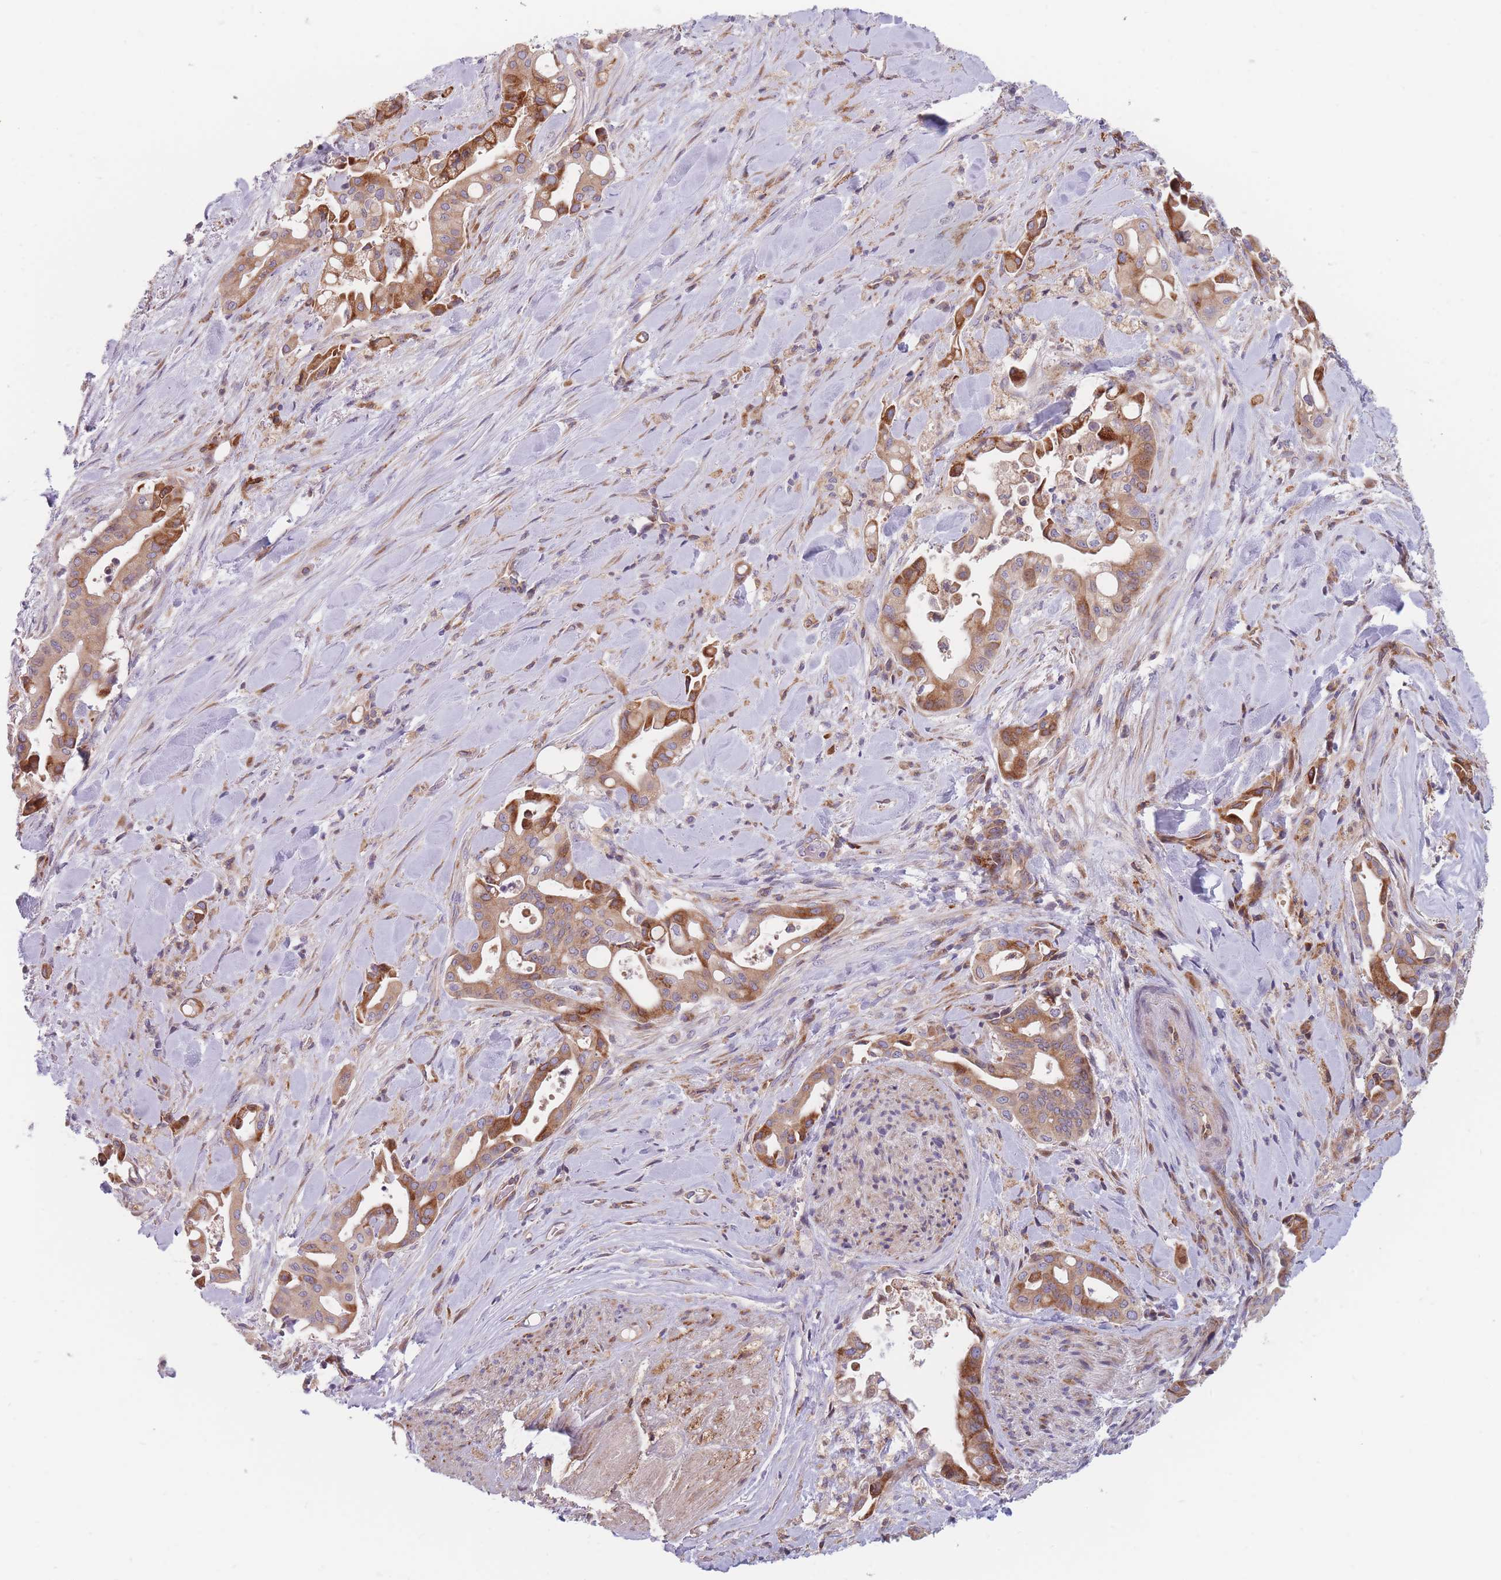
{"staining": {"intensity": "moderate", "quantity": ">75%", "location": "cytoplasmic/membranous"}, "tissue": "liver cancer", "cell_type": "Tumor cells", "image_type": "cancer", "snomed": [{"axis": "morphology", "description": "Cholangiocarcinoma"}, {"axis": "topography", "description": "Liver"}], "caption": "Liver cancer stained with a brown dye demonstrates moderate cytoplasmic/membranous positive expression in approximately >75% of tumor cells.", "gene": "TMEM131L", "patient": {"sex": "female", "age": 68}}